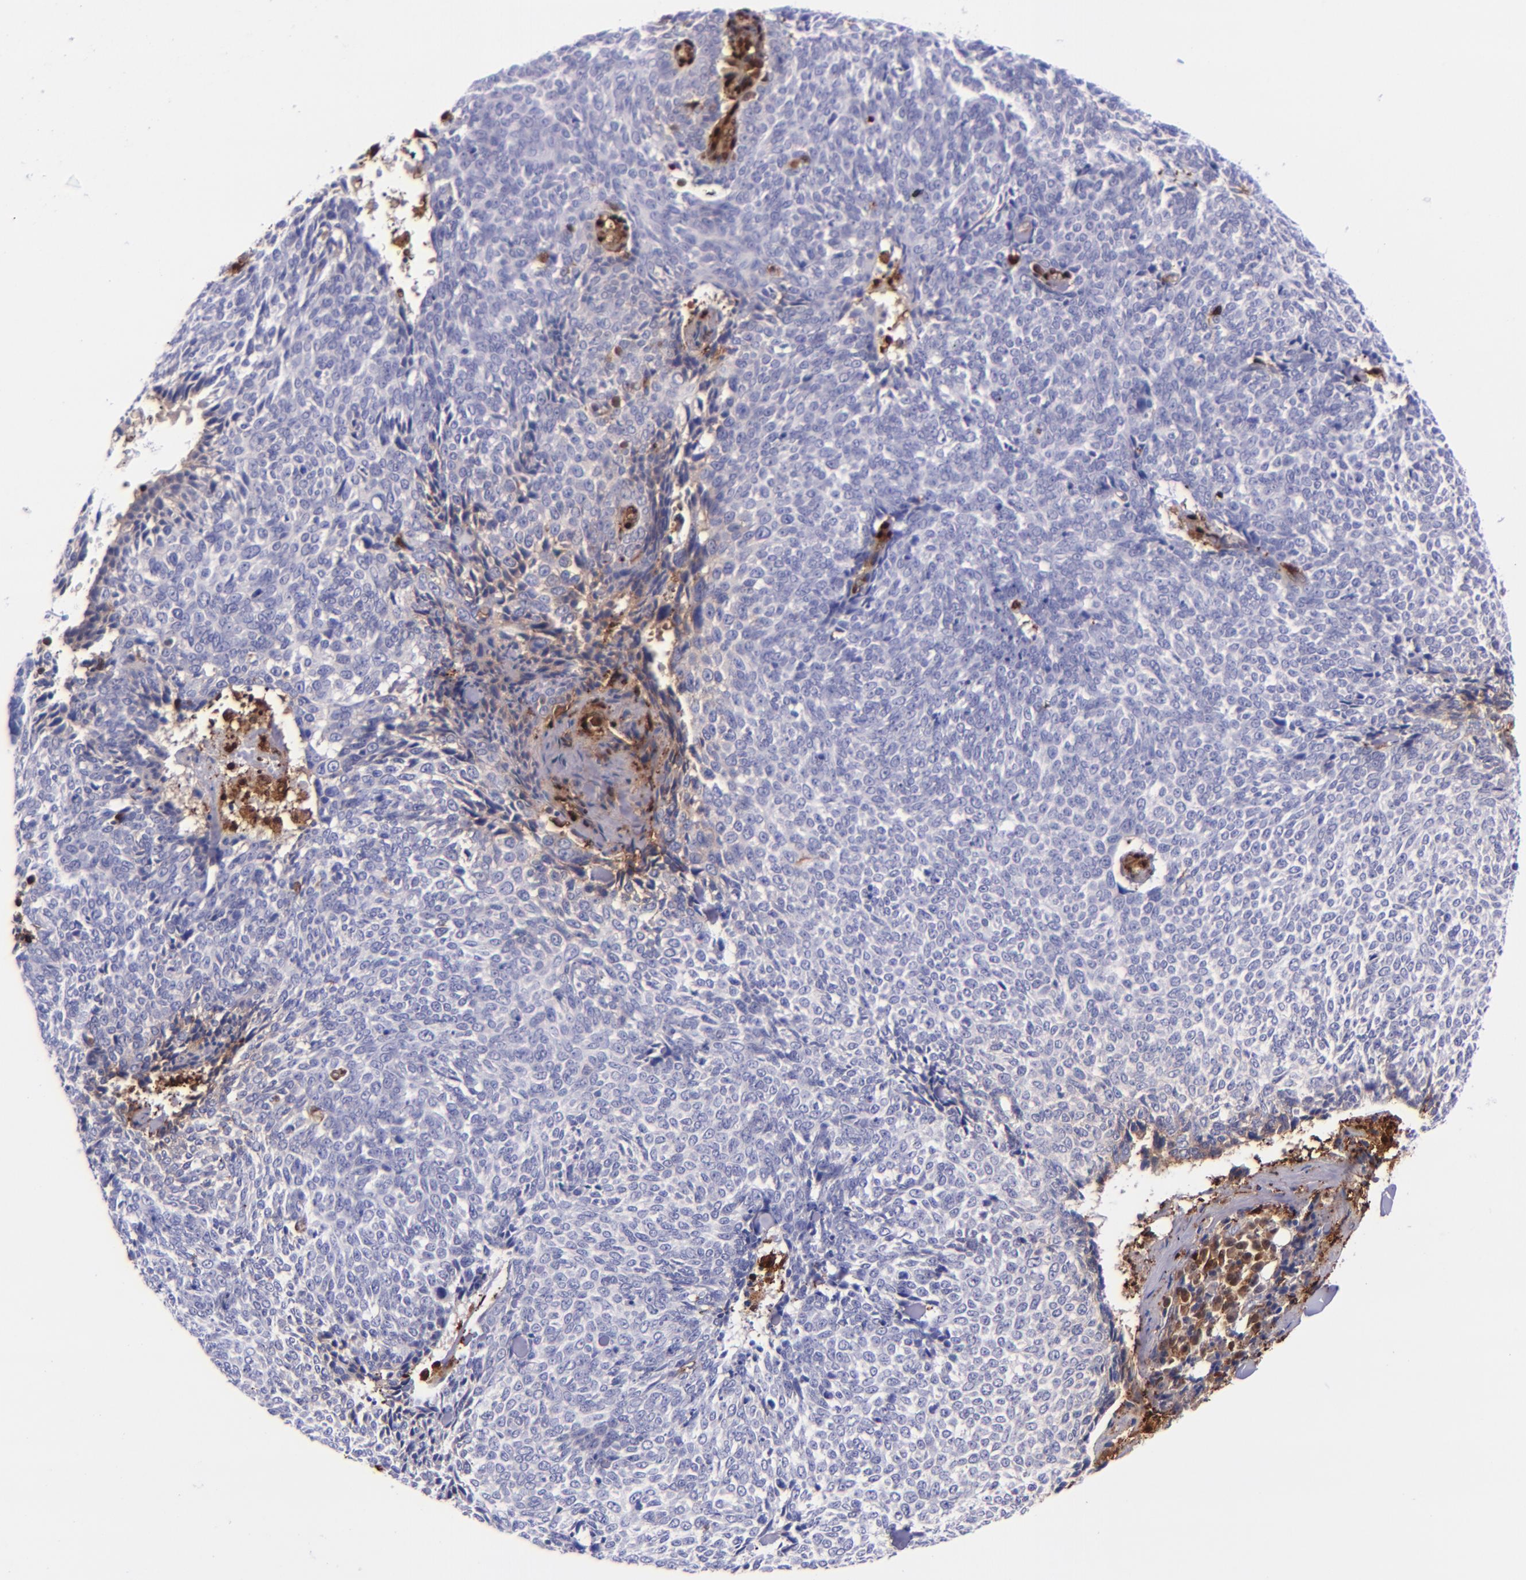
{"staining": {"intensity": "negative", "quantity": "none", "location": "none"}, "tissue": "skin cancer", "cell_type": "Tumor cells", "image_type": "cancer", "snomed": [{"axis": "morphology", "description": "Basal cell carcinoma"}, {"axis": "topography", "description": "Skin"}], "caption": "Photomicrograph shows no significant protein expression in tumor cells of skin basal cell carcinoma. The staining is performed using DAB brown chromogen with nuclei counter-stained in using hematoxylin.", "gene": "LGALS1", "patient": {"sex": "female", "age": 89}}